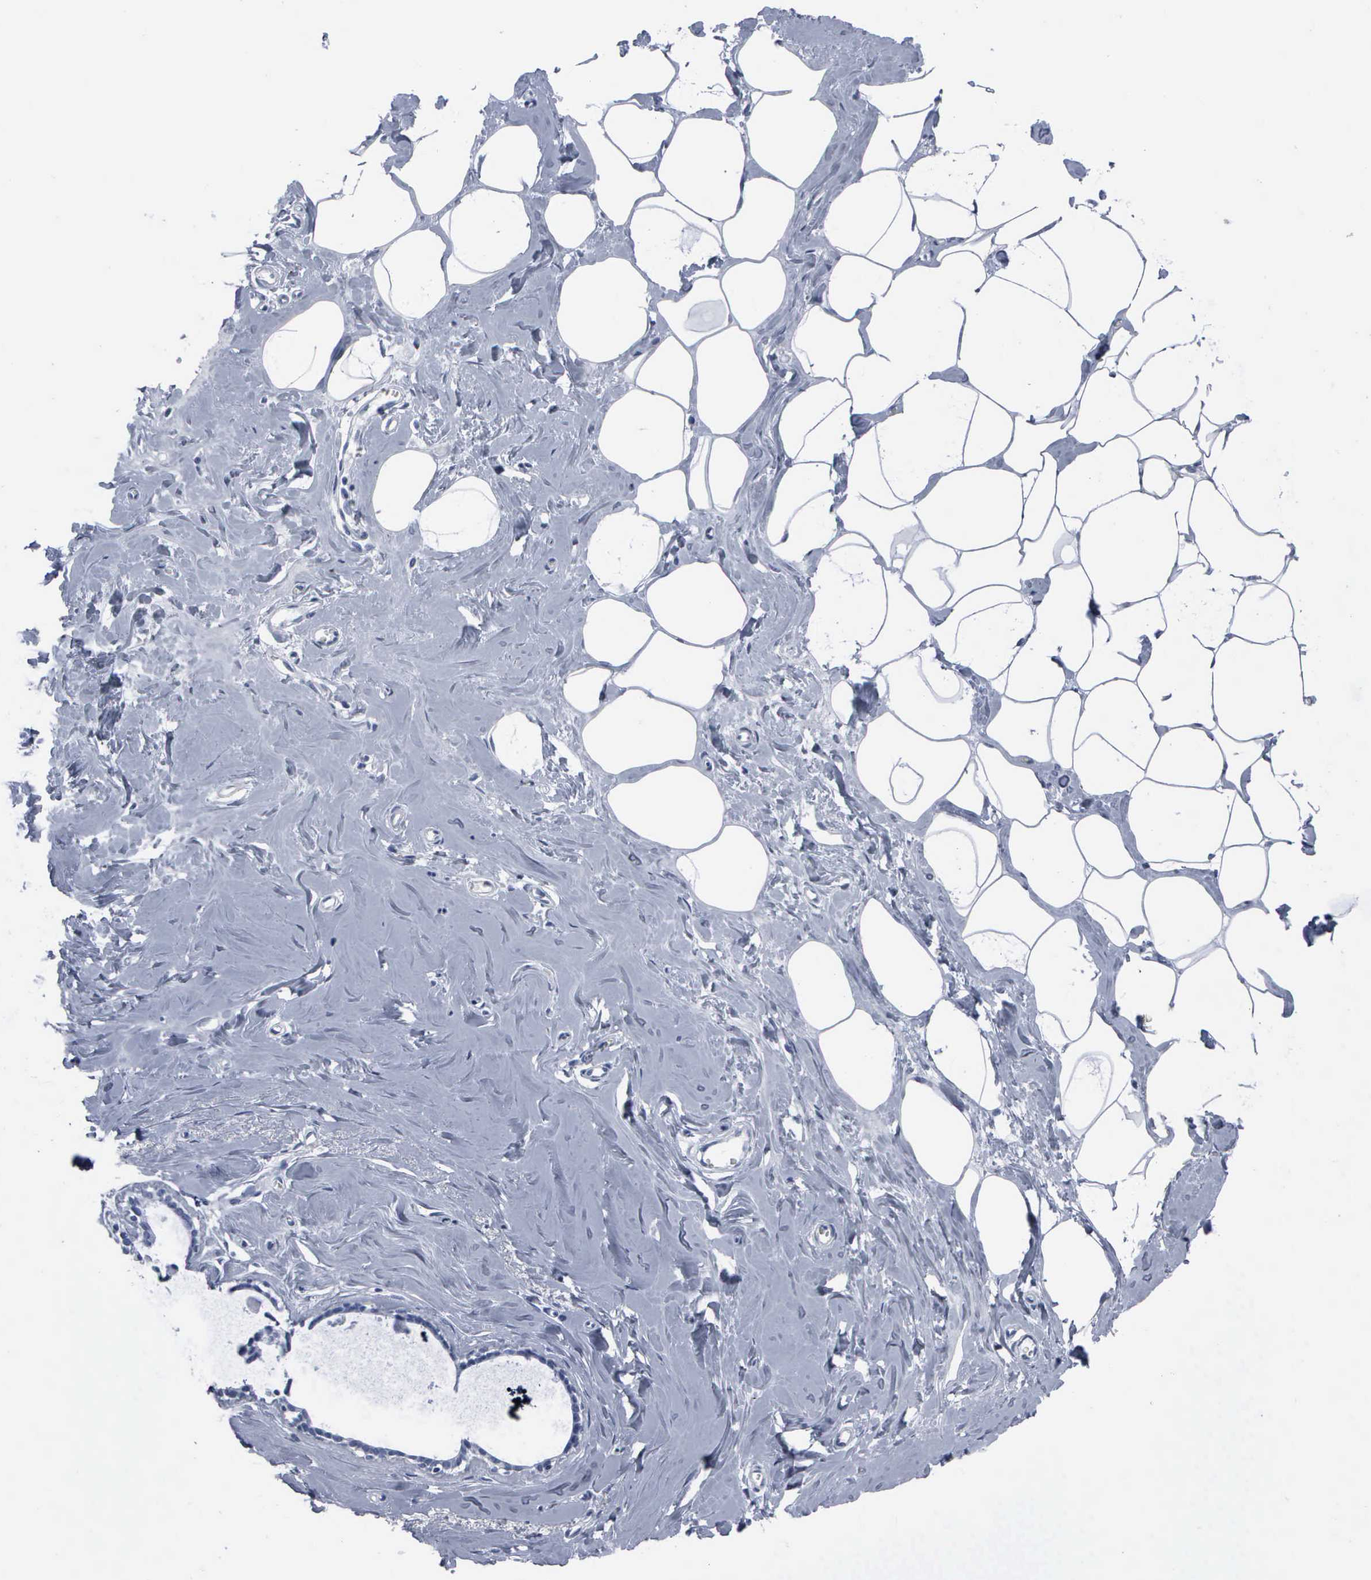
{"staining": {"intensity": "negative", "quantity": "none", "location": "none"}, "tissue": "breast", "cell_type": "Adipocytes", "image_type": "normal", "snomed": [{"axis": "morphology", "description": "Normal tissue, NOS"}, {"axis": "topography", "description": "Breast"}], "caption": "High power microscopy micrograph of an immunohistochemistry micrograph of normal breast, revealing no significant positivity in adipocytes.", "gene": "CCNB1", "patient": {"sex": "female", "age": 45}}